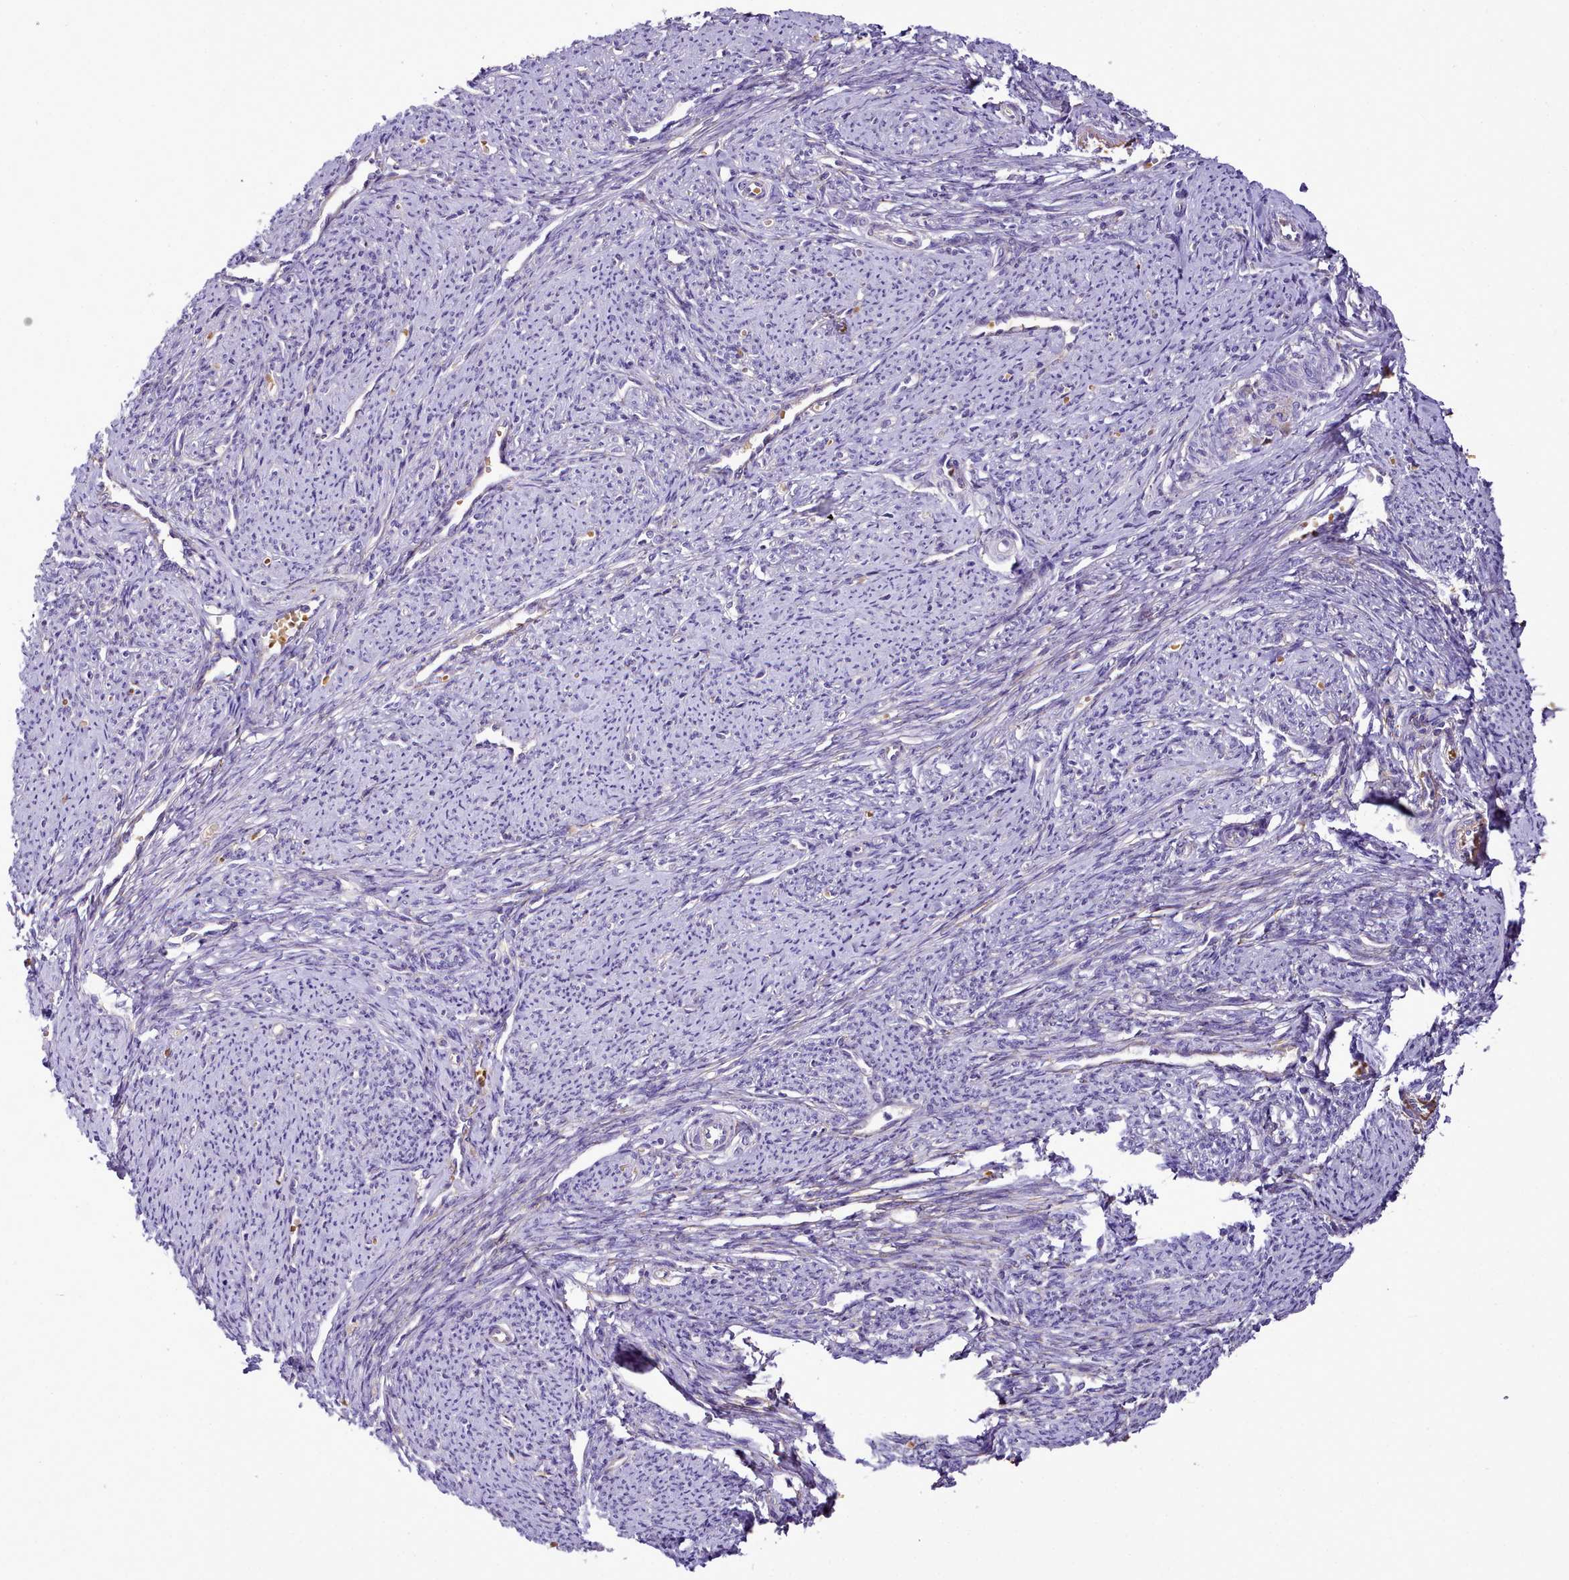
{"staining": {"intensity": "moderate", "quantity": "<25%", "location": "cytoplasmic/membranous"}, "tissue": "smooth muscle", "cell_type": "Smooth muscle cells", "image_type": "normal", "snomed": [{"axis": "morphology", "description": "Normal tissue, NOS"}, {"axis": "topography", "description": "Smooth muscle"}, {"axis": "topography", "description": "Uterus"}], "caption": "High-magnification brightfield microscopy of normal smooth muscle stained with DAB (brown) and counterstained with hematoxylin (blue). smooth muscle cells exhibit moderate cytoplasmic/membranous staining is identified in about<25% of cells. (Stains: DAB (3,3'-diaminobenzidine) in brown, nuclei in blue, Microscopy: brightfield microscopy at high magnification).", "gene": "NBPF10", "patient": {"sex": "female", "age": 59}}